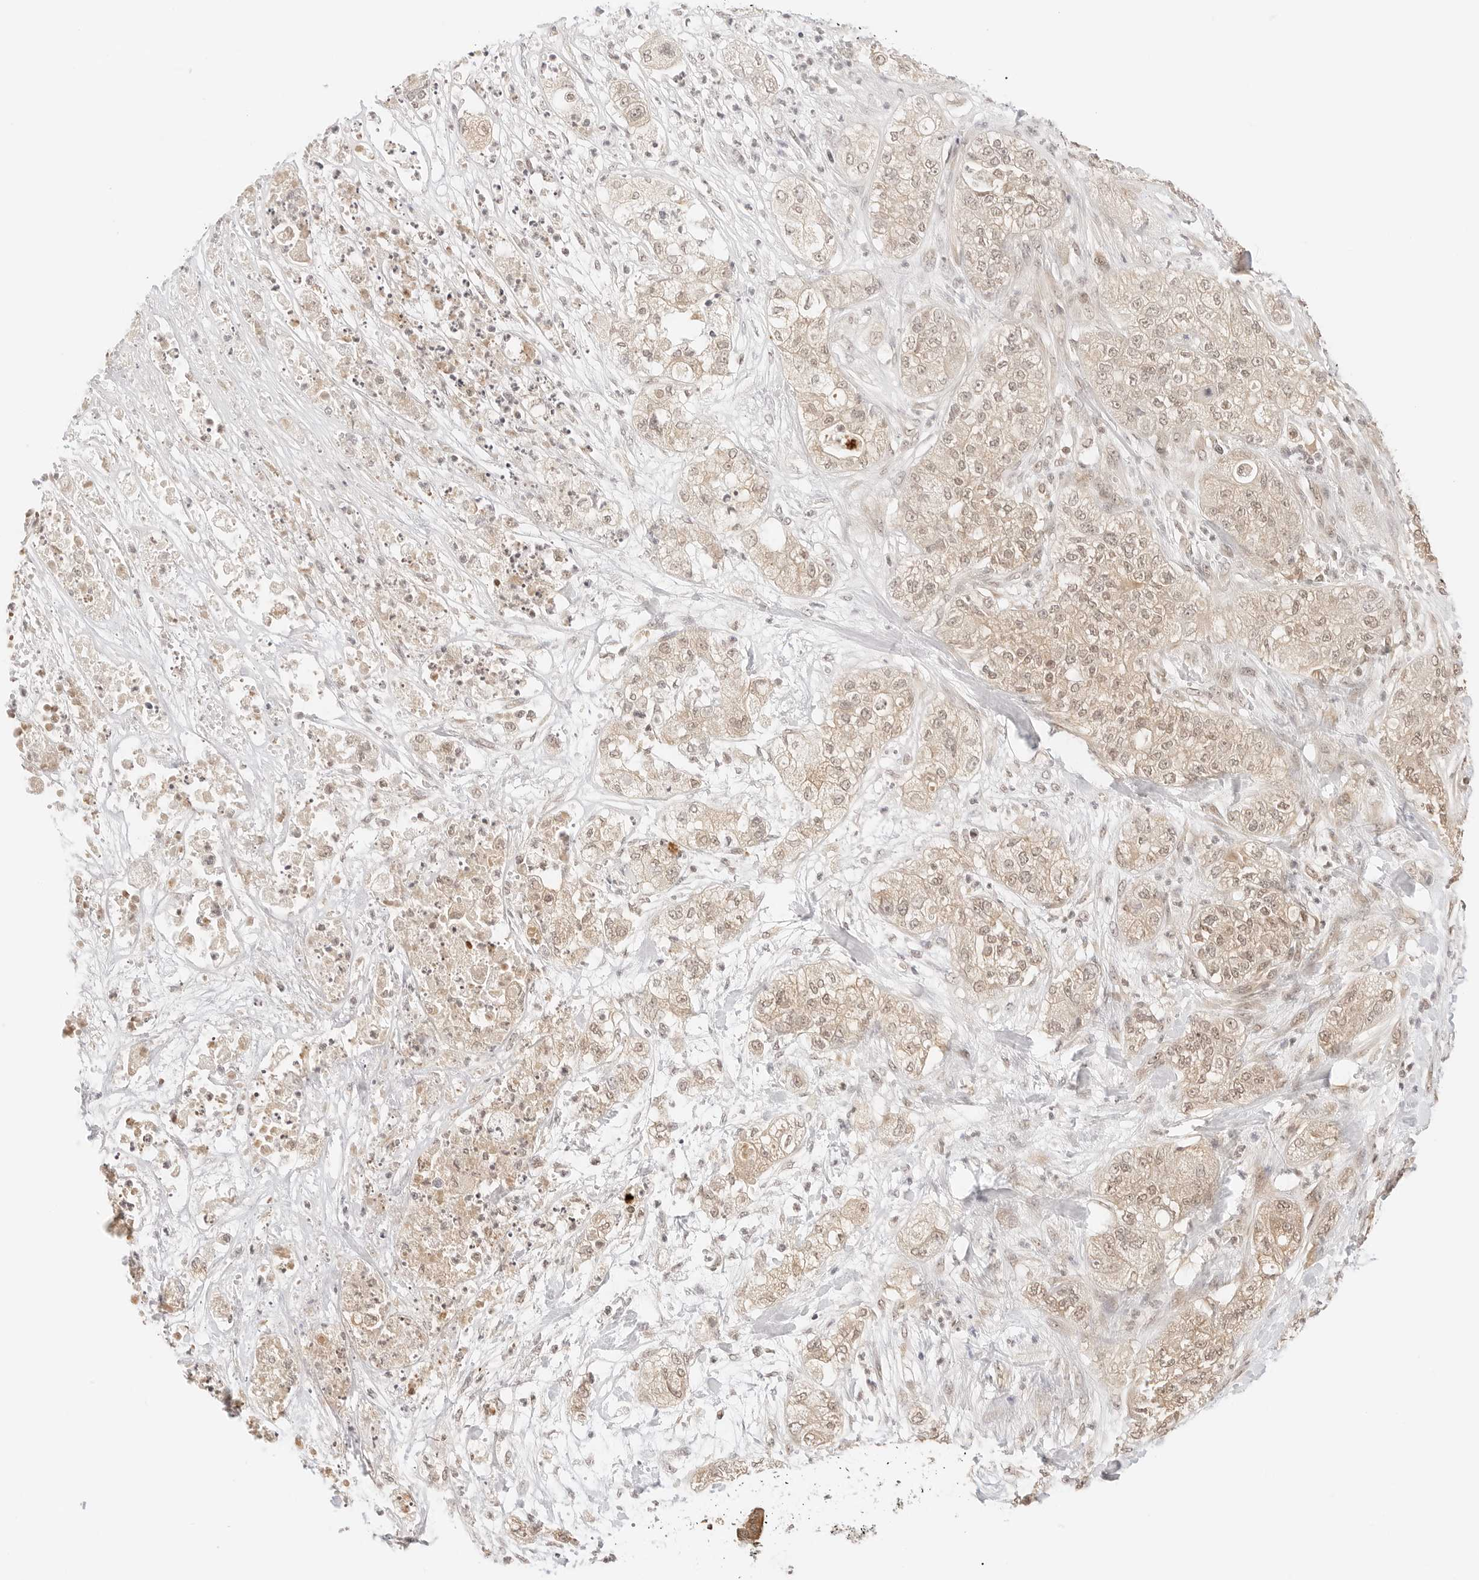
{"staining": {"intensity": "weak", "quantity": ">75%", "location": "cytoplasmic/membranous,nuclear"}, "tissue": "pancreatic cancer", "cell_type": "Tumor cells", "image_type": "cancer", "snomed": [{"axis": "morphology", "description": "Adenocarcinoma, NOS"}, {"axis": "topography", "description": "Pancreas"}], "caption": "The histopathology image displays immunohistochemical staining of pancreatic cancer (adenocarcinoma). There is weak cytoplasmic/membranous and nuclear staining is seen in approximately >75% of tumor cells.", "gene": "SEPTIN4", "patient": {"sex": "female", "age": 78}}